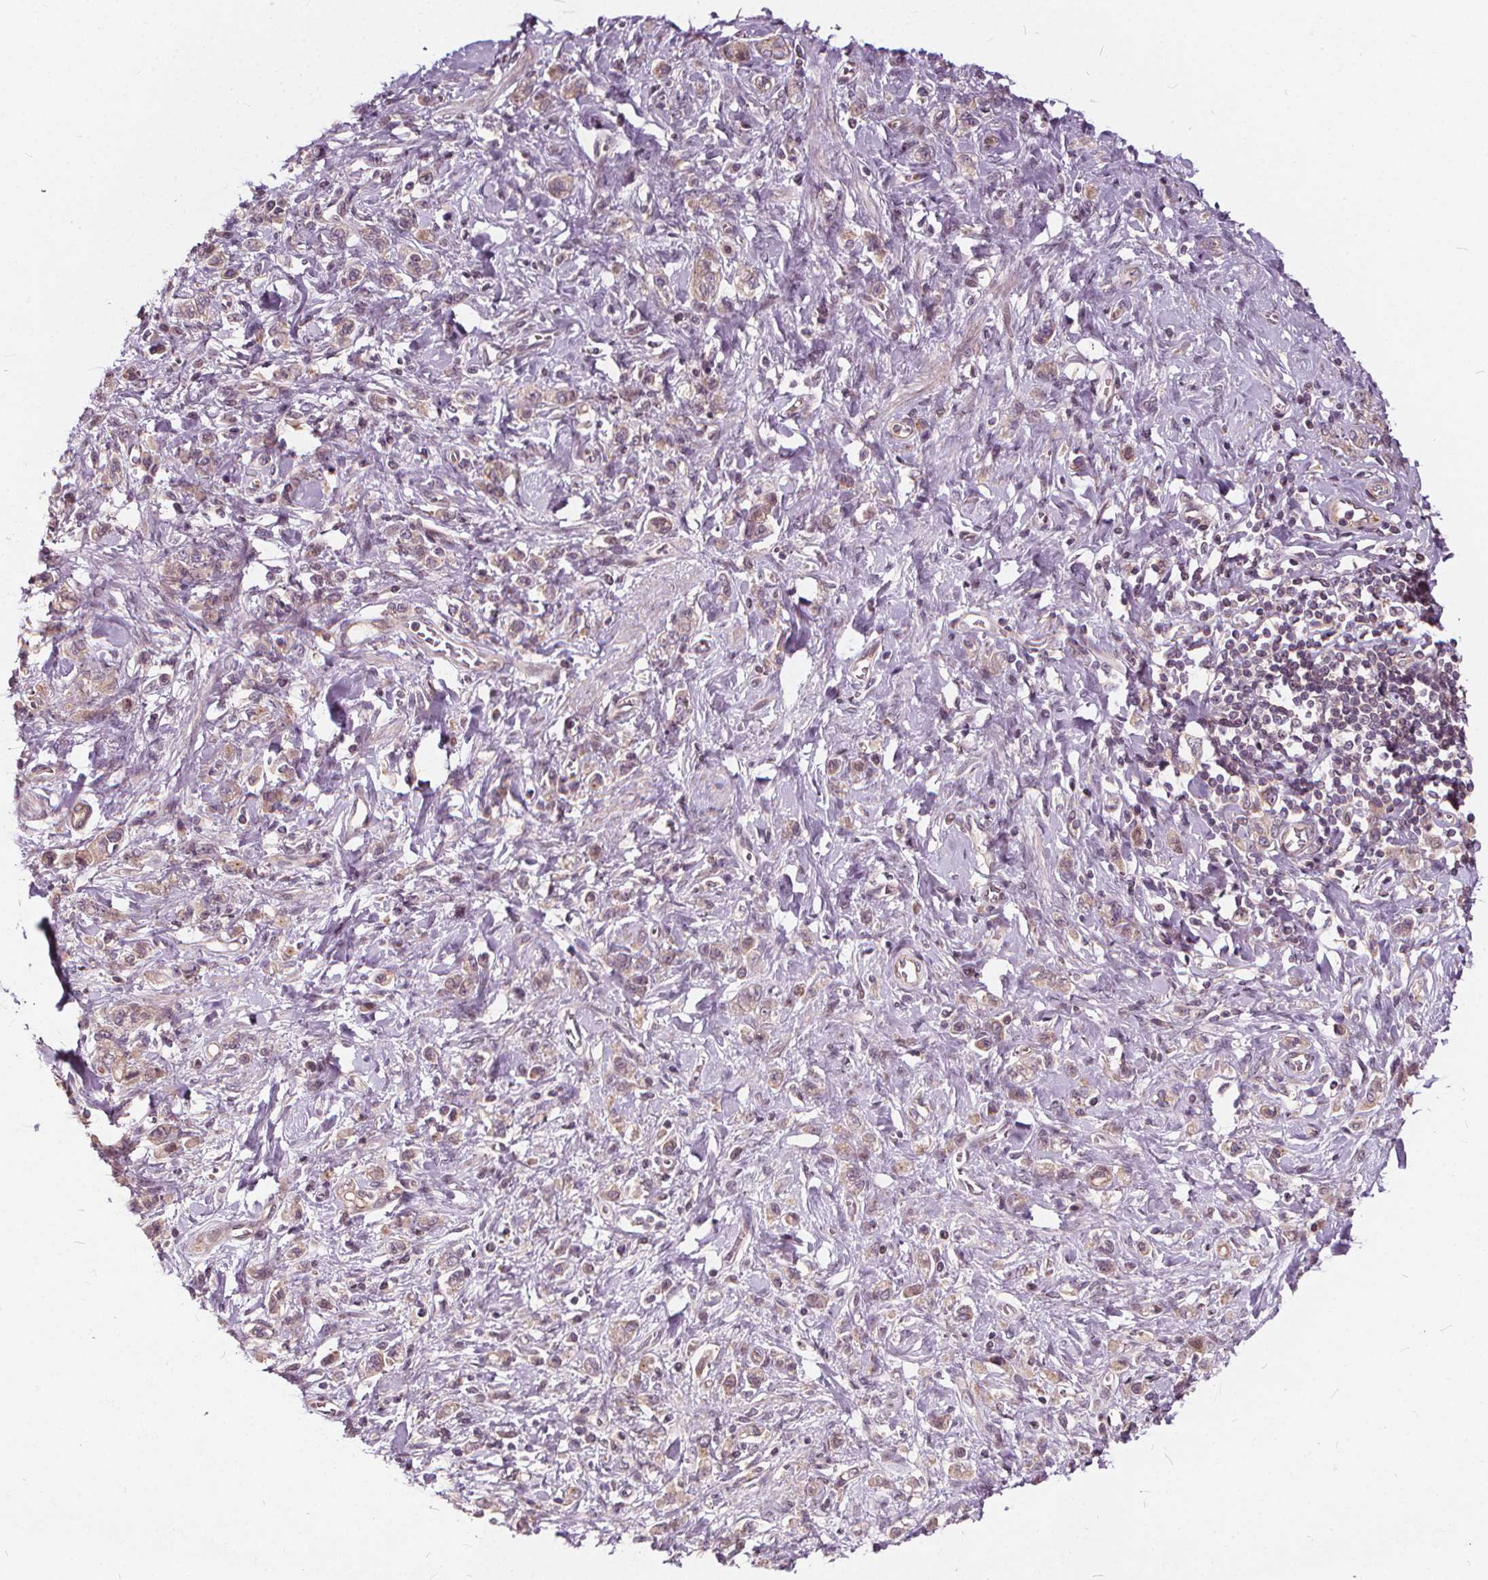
{"staining": {"intensity": "weak", "quantity": ">75%", "location": "cytoplasmic/membranous"}, "tissue": "stomach cancer", "cell_type": "Tumor cells", "image_type": "cancer", "snomed": [{"axis": "morphology", "description": "Adenocarcinoma, NOS"}, {"axis": "topography", "description": "Stomach"}], "caption": "Human adenocarcinoma (stomach) stained for a protein (brown) demonstrates weak cytoplasmic/membranous positive expression in about >75% of tumor cells.", "gene": "INPP5E", "patient": {"sex": "male", "age": 77}}